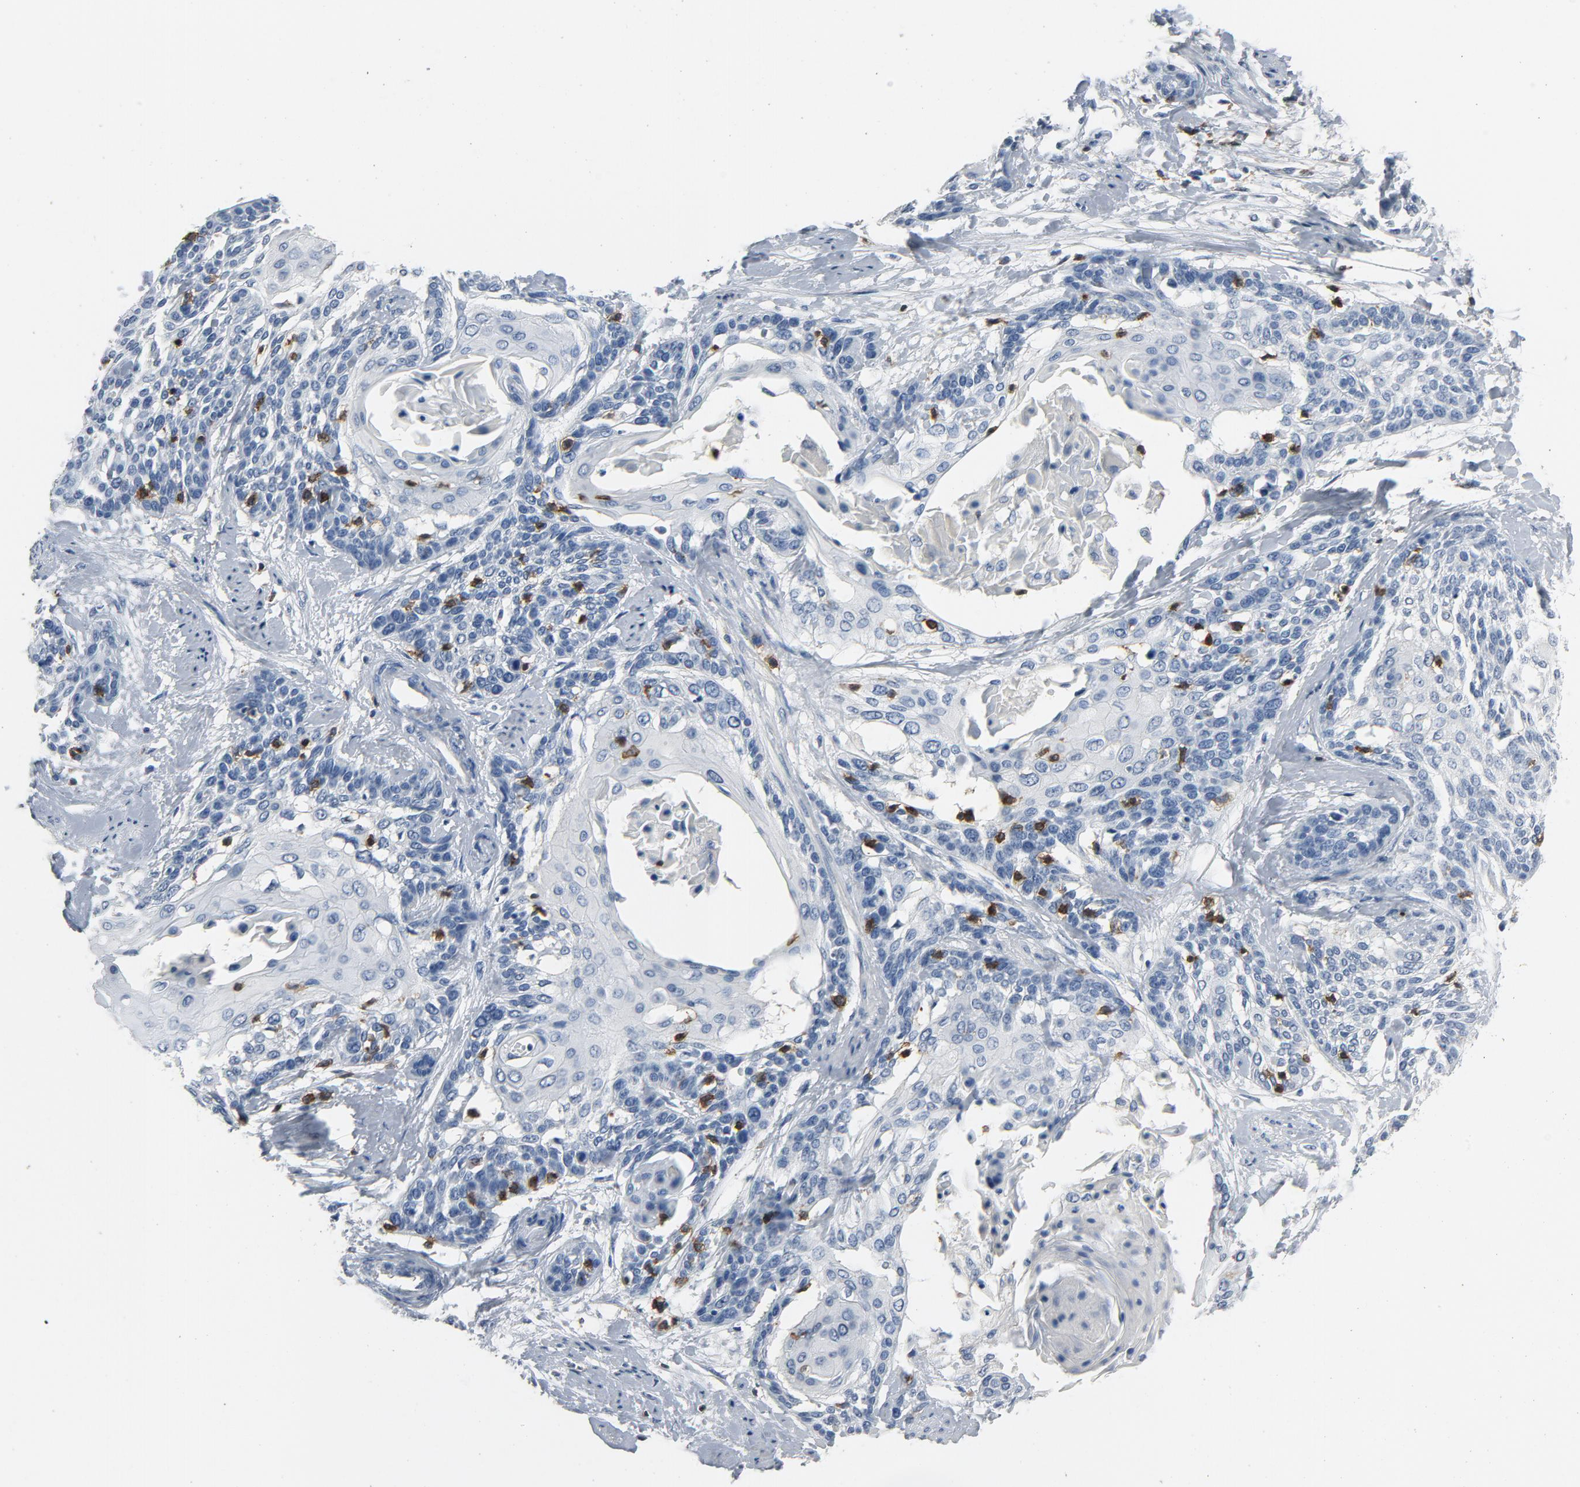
{"staining": {"intensity": "negative", "quantity": "none", "location": "none"}, "tissue": "cervical cancer", "cell_type": "Tumor cells", "image_type": "cancer", "snomed": [{"axis": "morphology", "description": "Squamous cell carcinoma, NOS"}, {"axis": "topography", "description": "Cervix"}], "caption": "Human cervical cancer stained for a protein using IHC displays no positivity in tumor cells.", "gene": "LCK", "patient": {"sex": "female", "age": 57}}